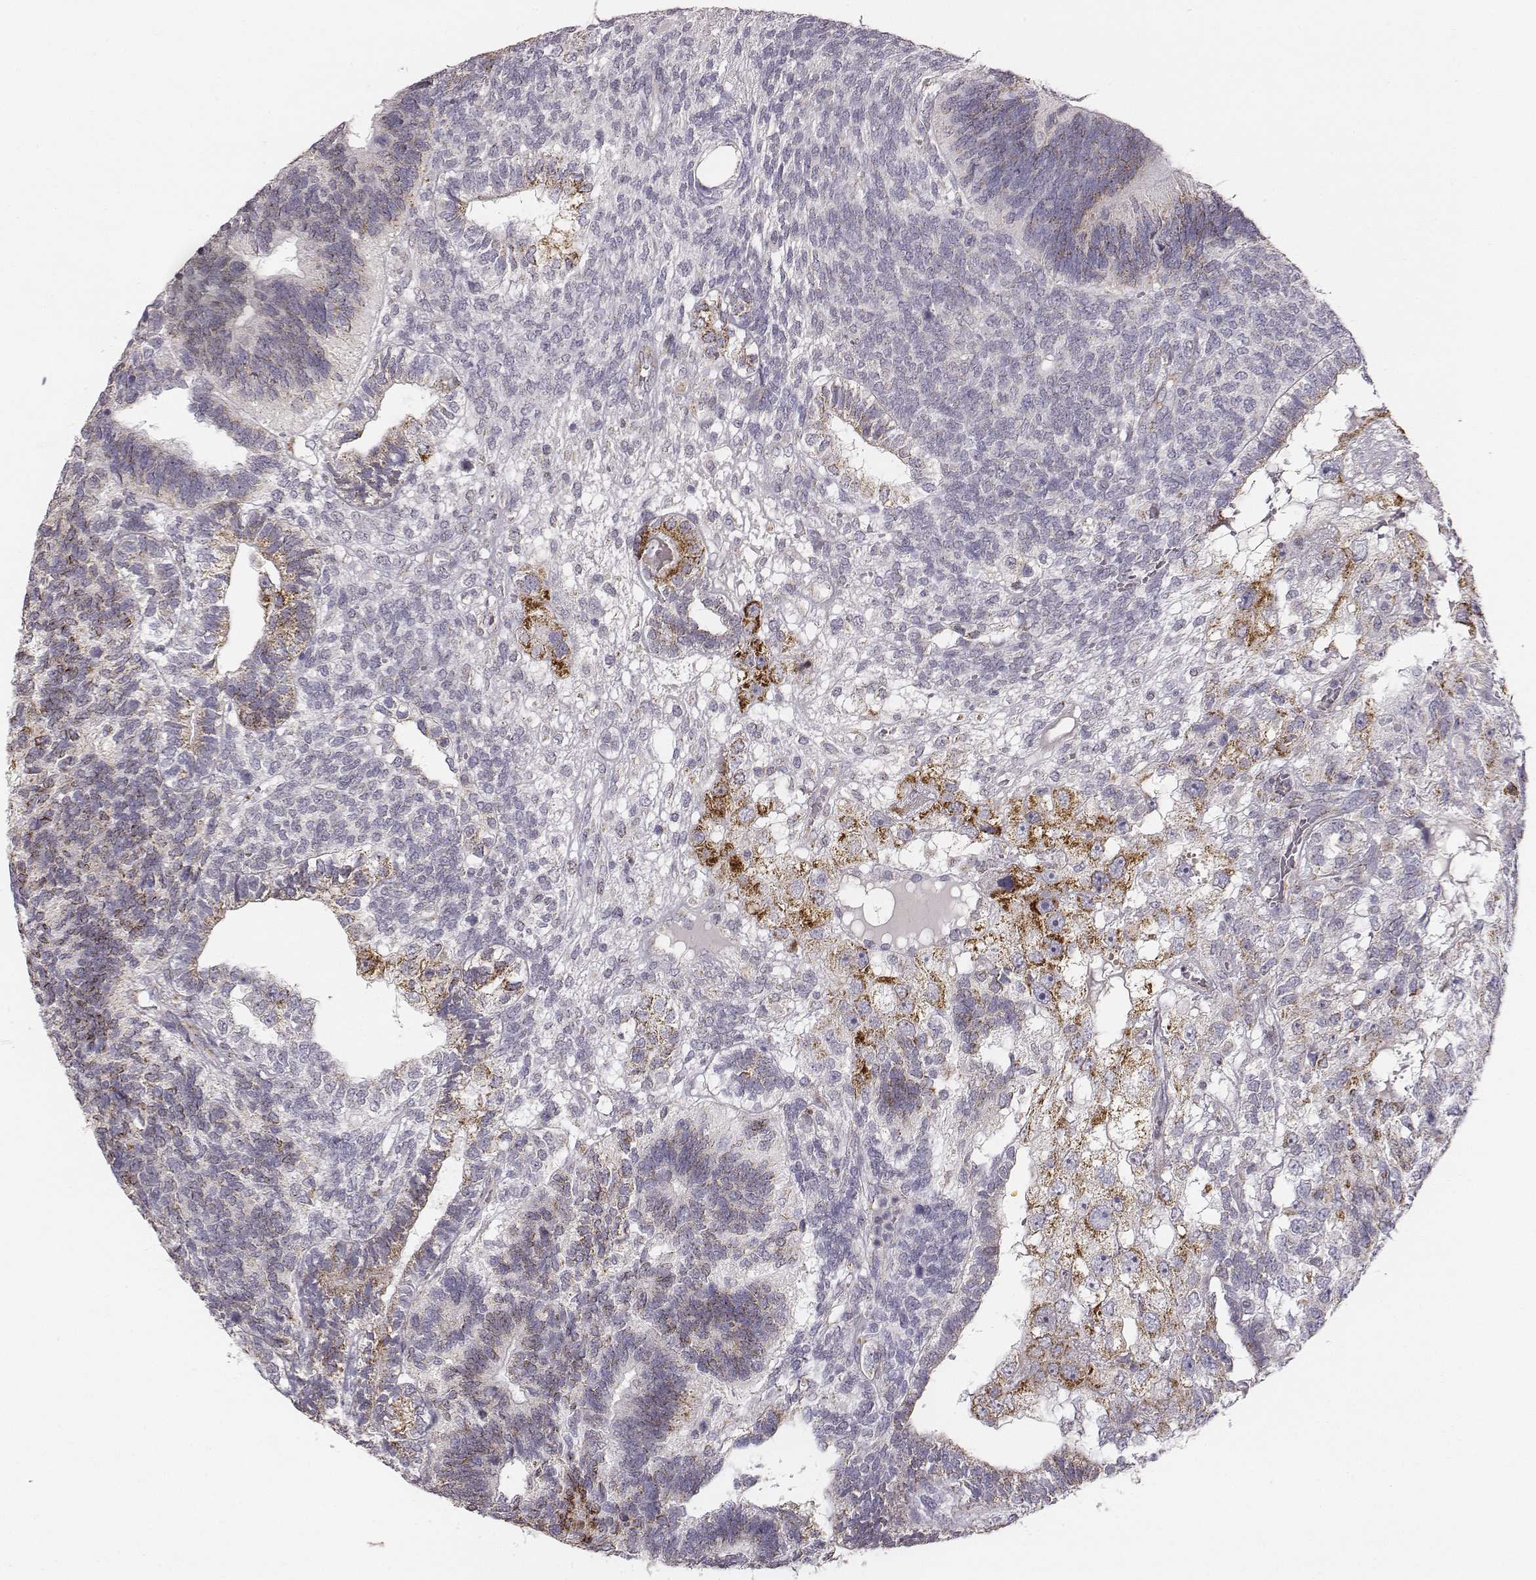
{"staining": {"intensity": "moderate", "quantity": "25%-75%", "location": "cytoplasmic/membranous"}, "tissue": "testis cancer", "cell_type": "Tumor cells", "image_type": "cancer", "snomed": [{"axis": "morphology", "description": "Seminoma, NOS"}, {"axis": "morphology", "description": "Carcinoma, Embryonal, NOS"}, {"axis": "topography", "description": "Testis"}], "caption": "About 25%-75% of tumor cells in testis cancer (embryonal carcinoma) reveal moderate cytoplasmic/membranous protein staining as visualized by brown immunohistochemical staining.", "gene": "ABCD3", "patient": {"sex": "male", "age": 41}}